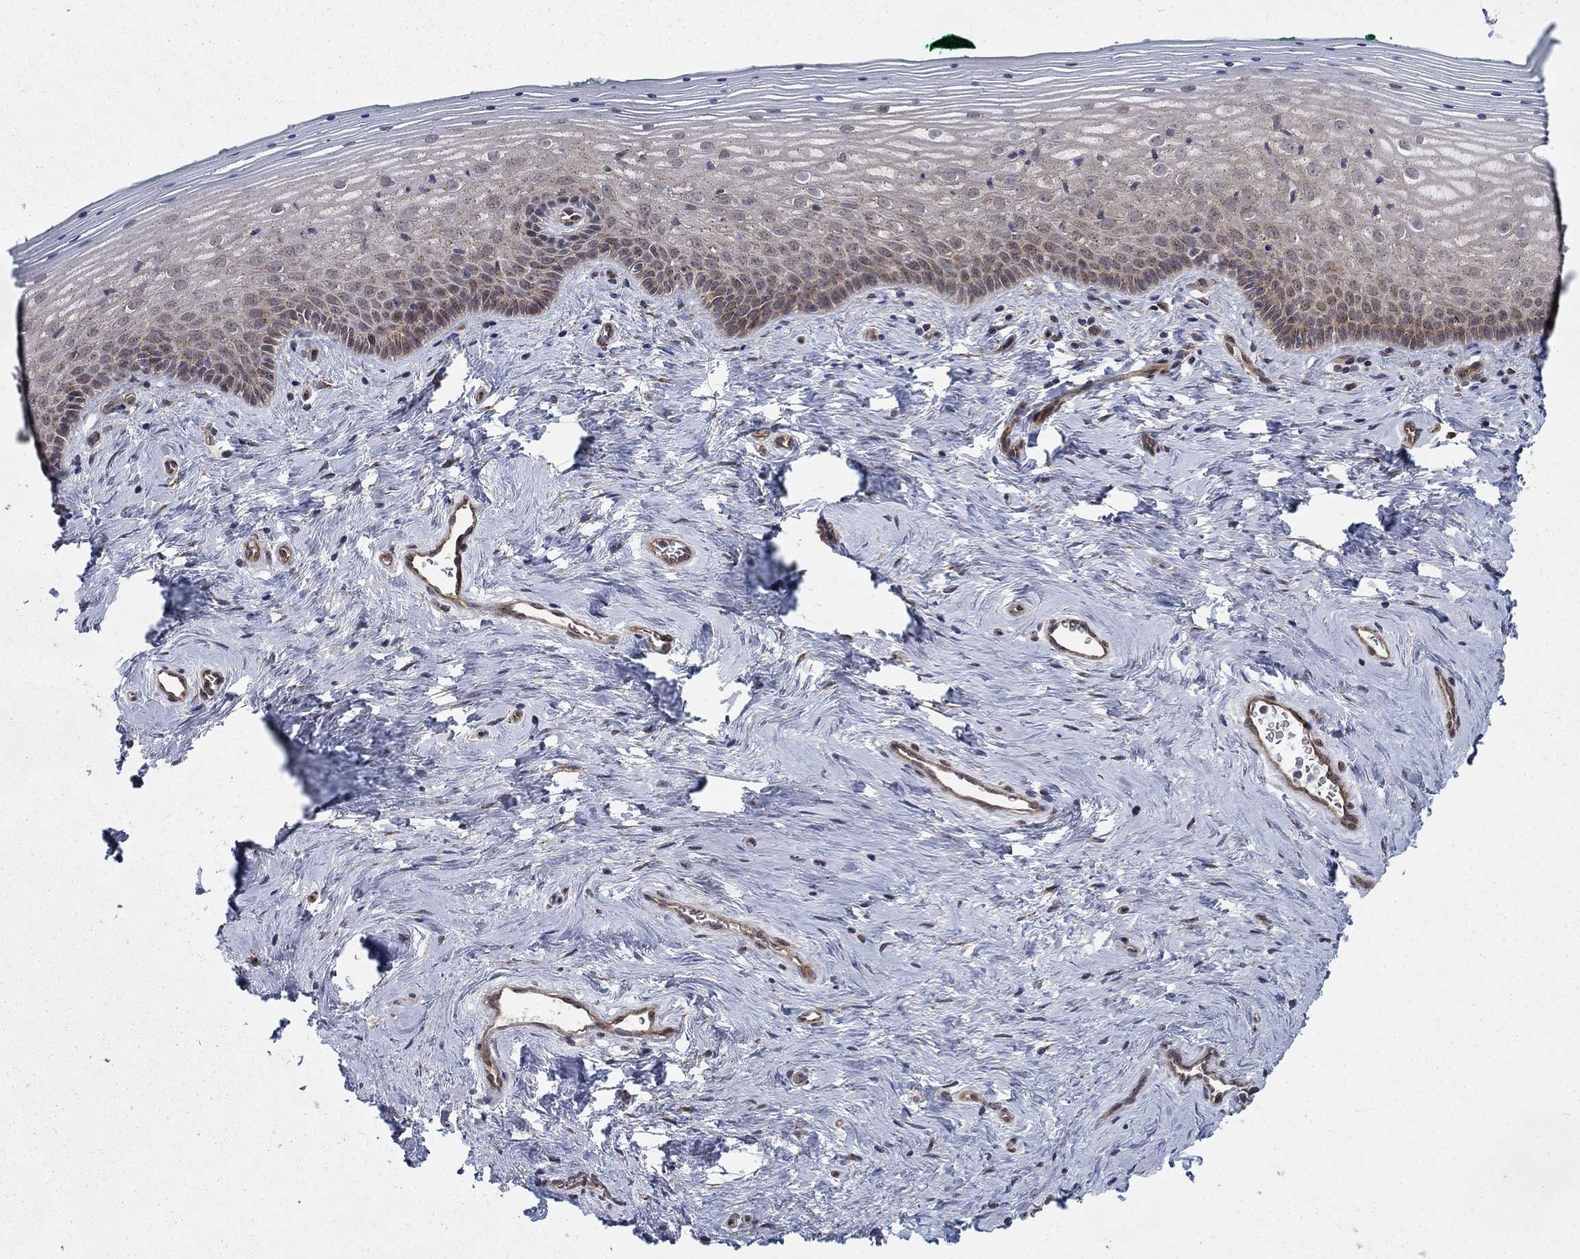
{"staining": {"intensity": "moderate", "quantity": "<25%", "location": "cytoplasmic/membranous,nuclear"}, "tissue": "vagina", "cell_type": "Squamous epithelial cells", "image_type": "normal", "snomed": [{"axis": "morphology", "description": "Normal tissue, NOS"}, {"axis": "topography", "description": "Vagina"}], "caption": "IHC micrograph of unremarkable vagina: vagina stained using immunohistochemistry (IHC) shows low levels of moderate protein expression localized specifically in the cytoplasmic/membranous,nuclear of squamous epithelial cells, appearing as a cytoplasmic/membranous,nuclear brown color.", "gene": "SH3RF1", "patient": {"sex": "female", "age": 45}}